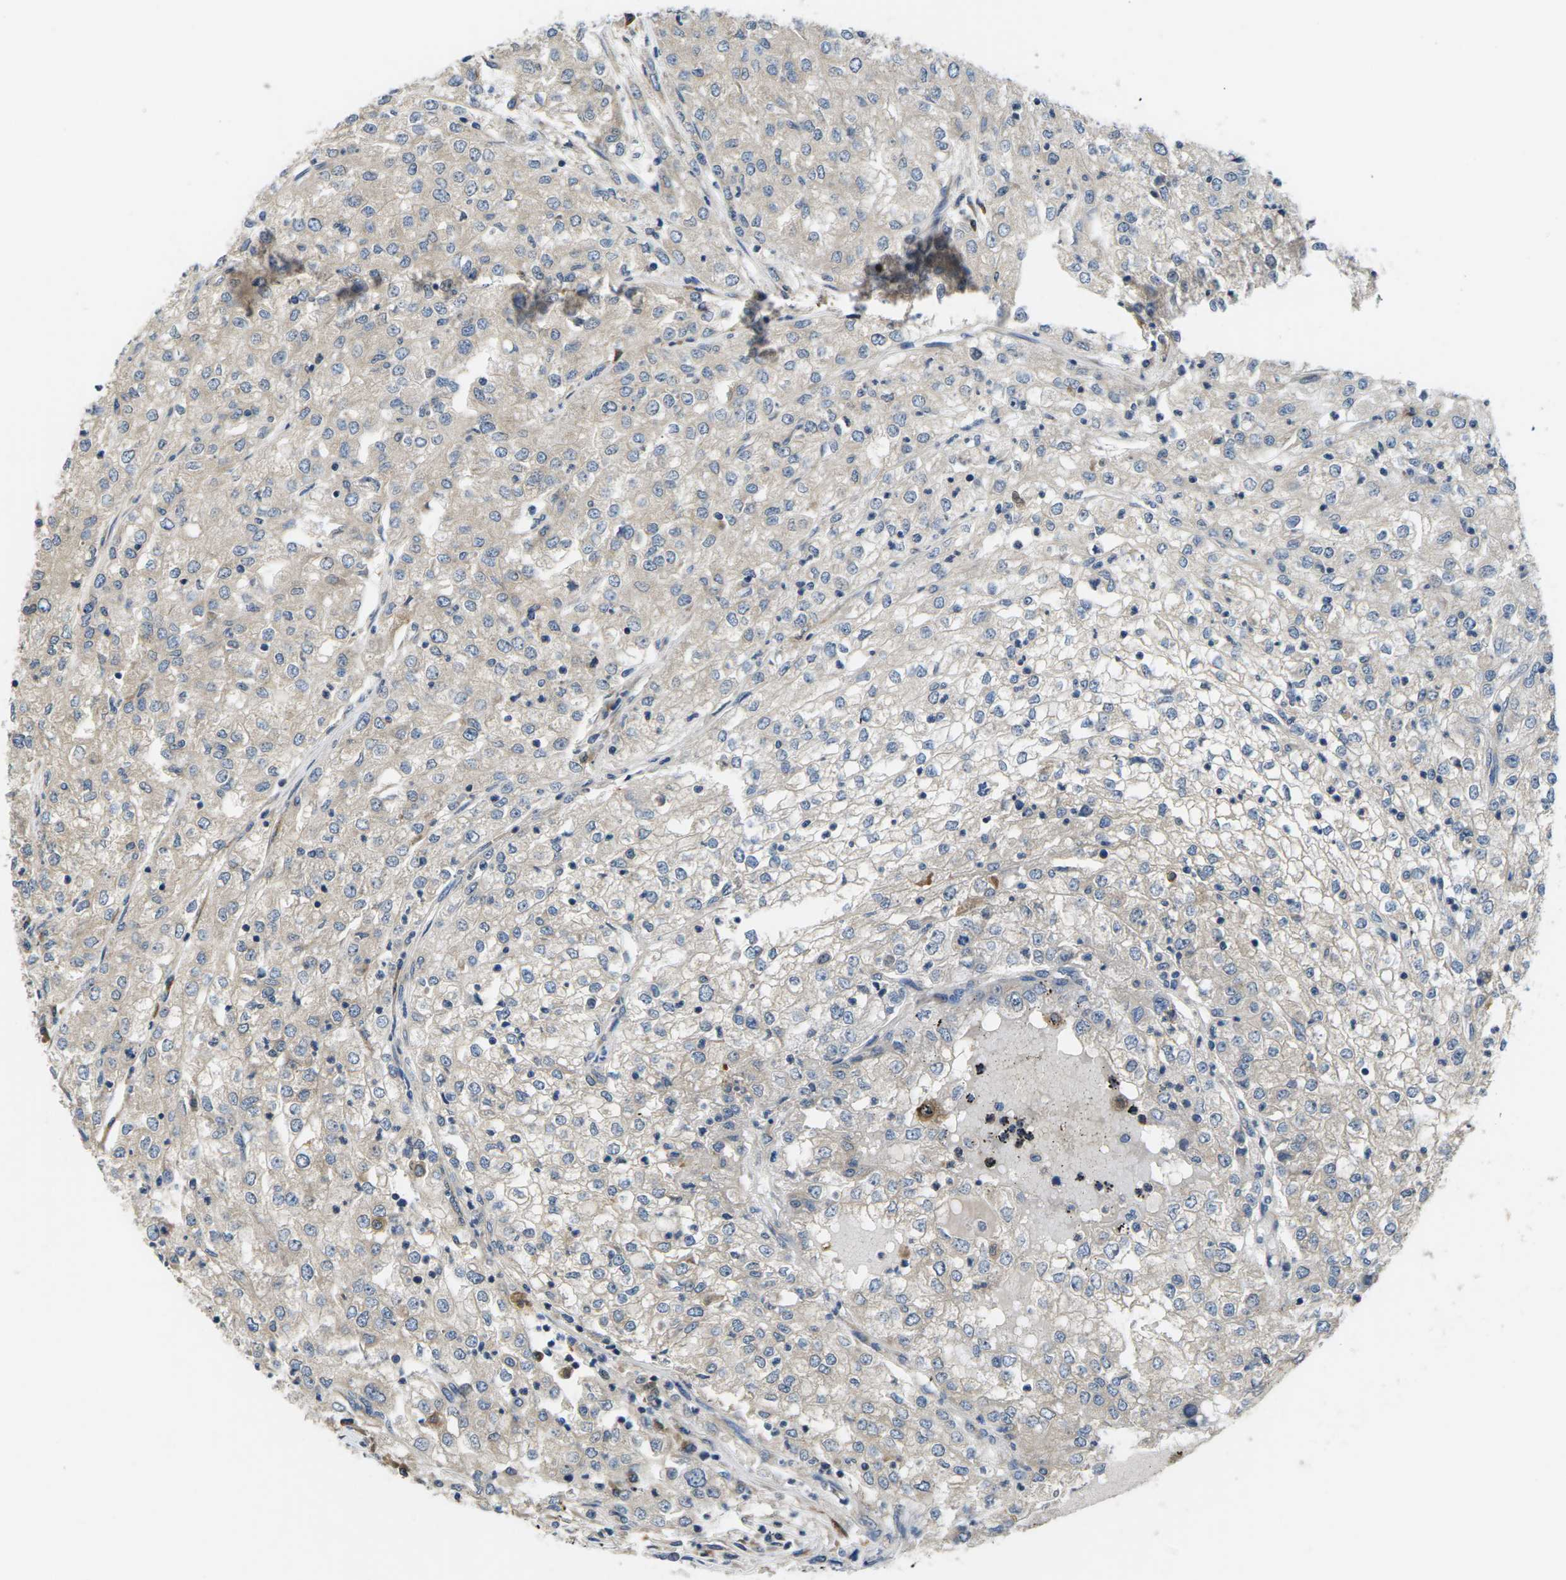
{"staining": {"intensity": "negative", "quantity": "none", "location": "none"}, "tissue": "renal cancer", "cell_type": "Tumor cells", "image_type": "cancer", "snomed": [{"axis": "morphology", "description": "Adenocarcinoma, NOS"}, {"axis": "topography", "description": "Kidney"}], "caption": "Immunohistochemistry (IHC) of renal cancer demonstrates no positivity in tumor cells. Brightfield microscopy of immunohistochemistry (IHC) stained with DAB (brown) and hematoxylin (blue), captured at high magnification.", "gene": "ERGIC3", "patient": {"sex": "female", "age": 54}}